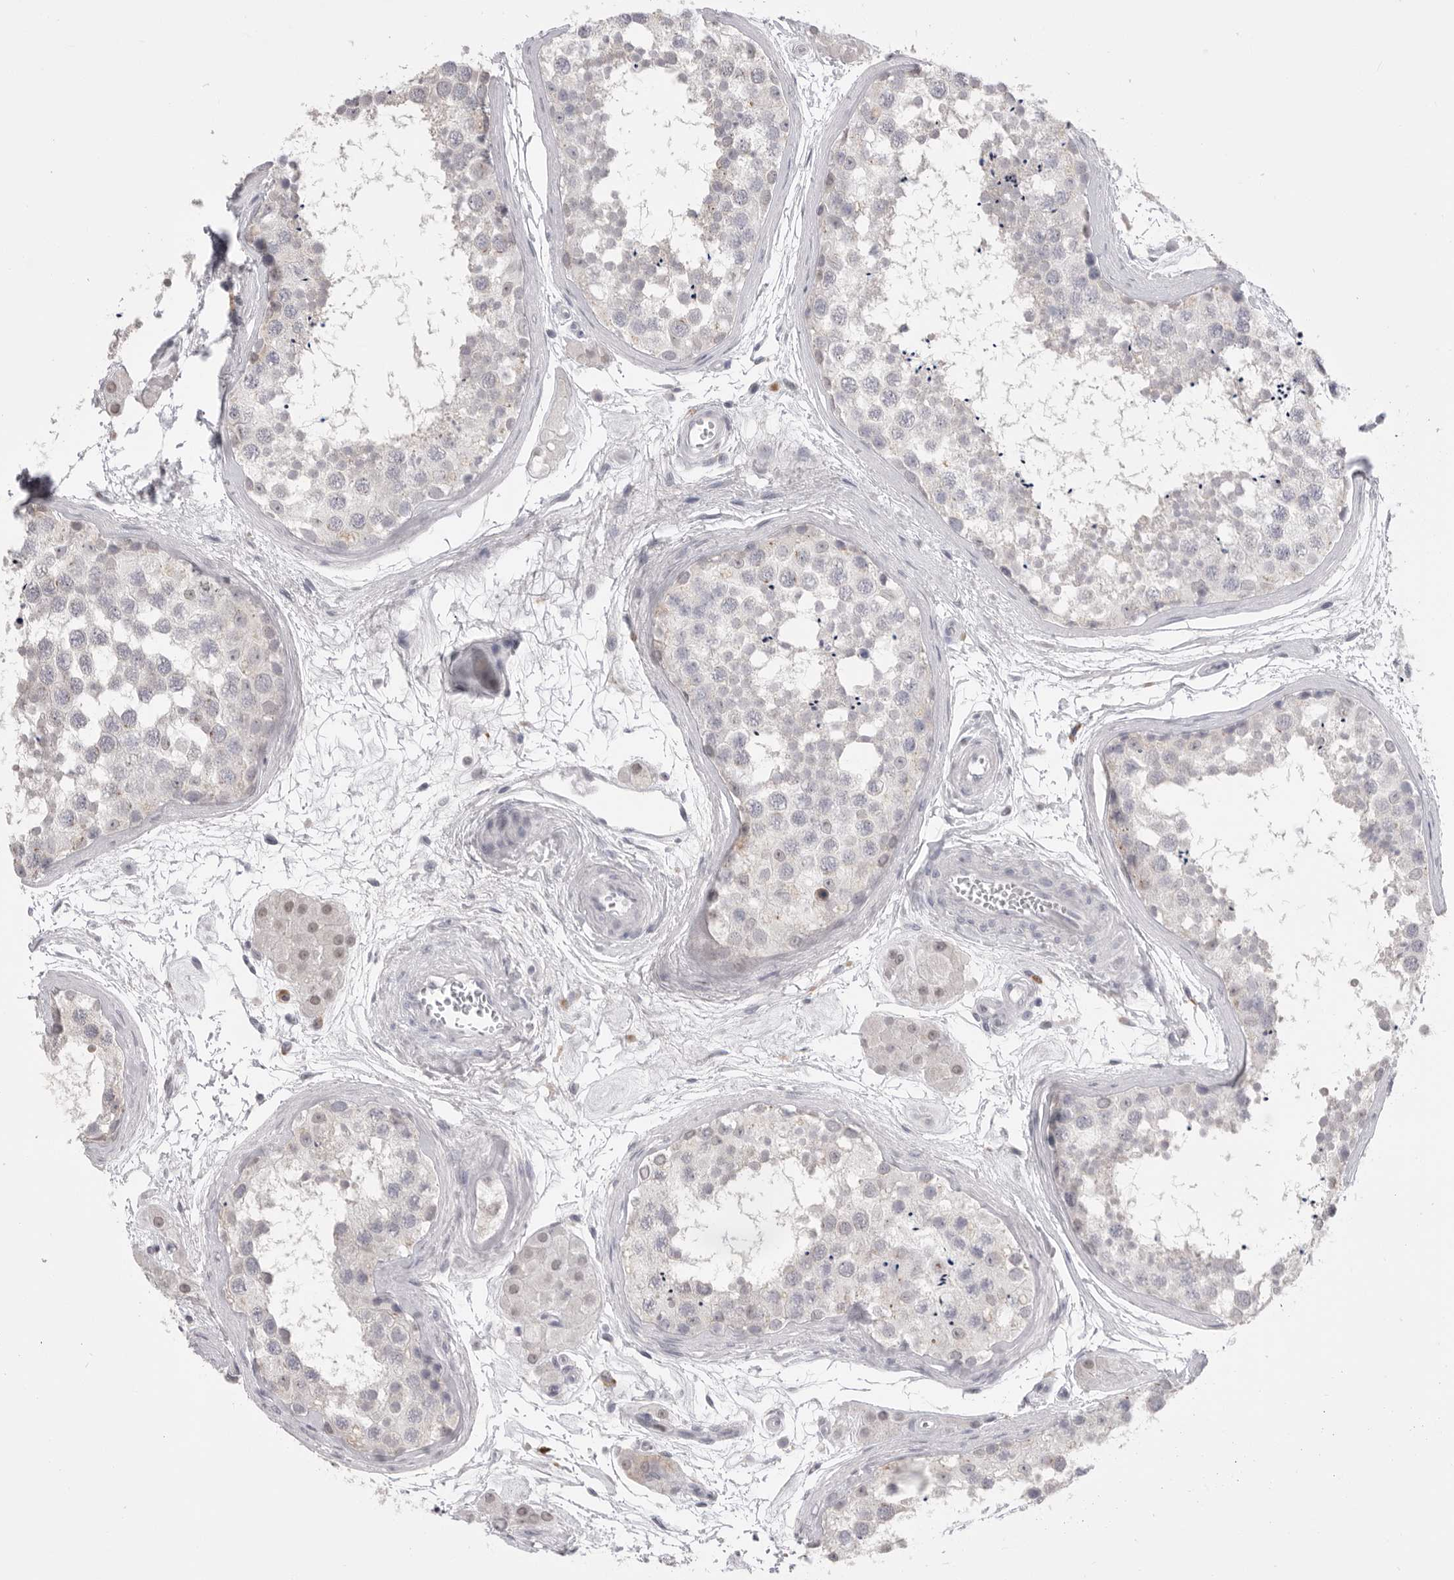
{"staining": {"intensity": "negative", "quantity": "none", "location": "none"}, "tissue": "testis", "cell_type": "Cells in seminiferous ducts", "image_type": "normal", "snomed": [{"axis": "morphology", "description": "Normal tissue, NOS"}, {"axis": "topography", "description": "Testis"}], "caption": "A histopathology image of human testis is negative for staining in cells in seminiferous ducts. (Stains: DAB IHC with hematoxylin counter stain, Microscopy: brightfield microscopy at high magnification).", "gene": "ZBTB7B", "patient": {"sex": "male", "age": 56}}